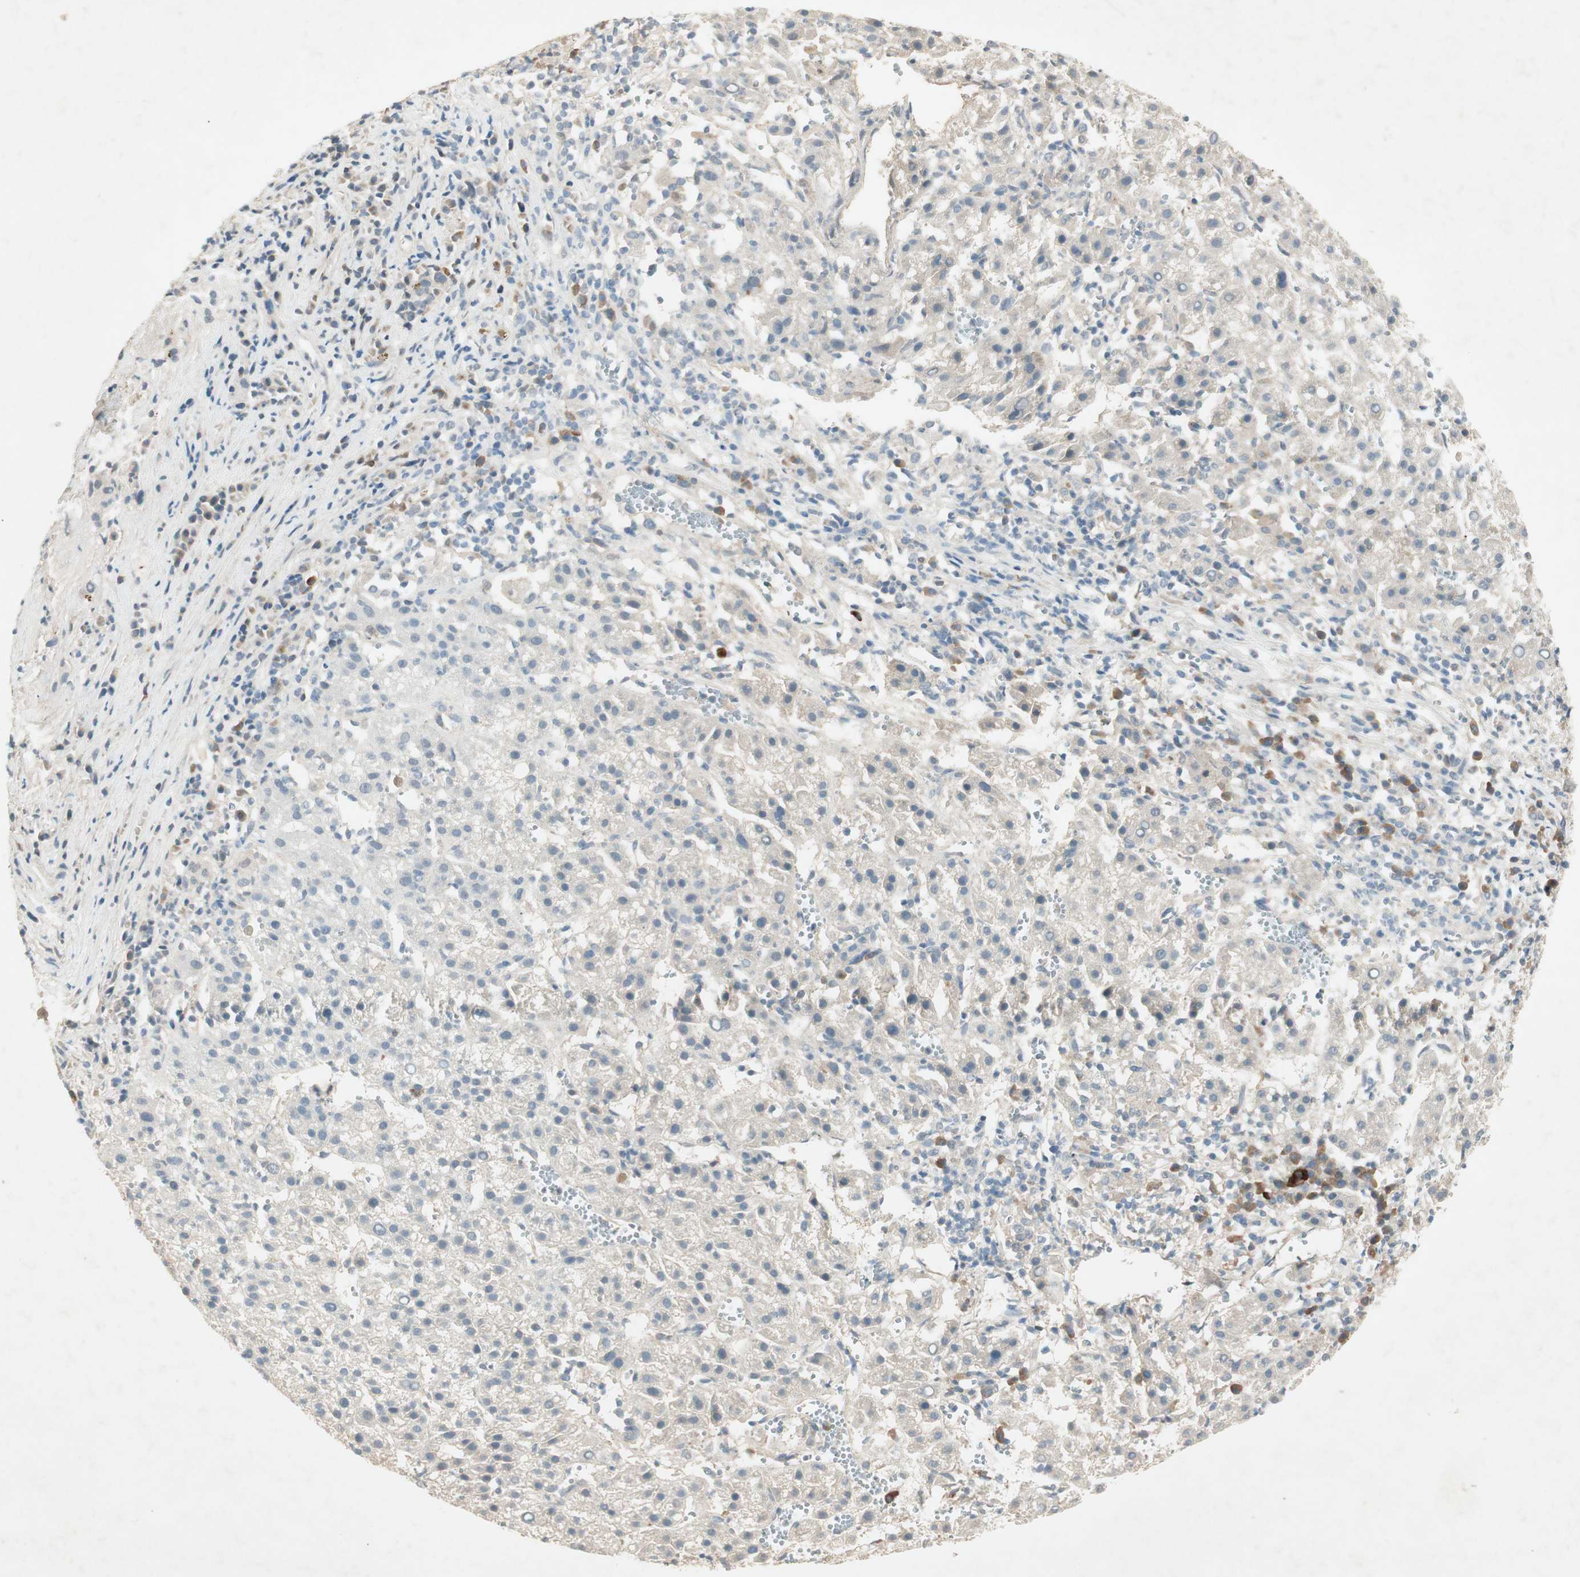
{"staining": {"intensity": "negative", "quantity": "none", "location": "none"}, "tissue": "liver cancer", "cell_type": "Tumor cells", "image_type": "cancer", "snomed": [{"axis": "morphology", "description": "Carcinoma, Hepatocellular, NOS"}, {"axis": "topography", "description": "Liver"}], "caption": "A histopathology image of human liver hepatocellular carcinoma is negative for staining in tumor cells.", "gene": "RNGTT", "patient": {"sex": "female", "age": 58}}